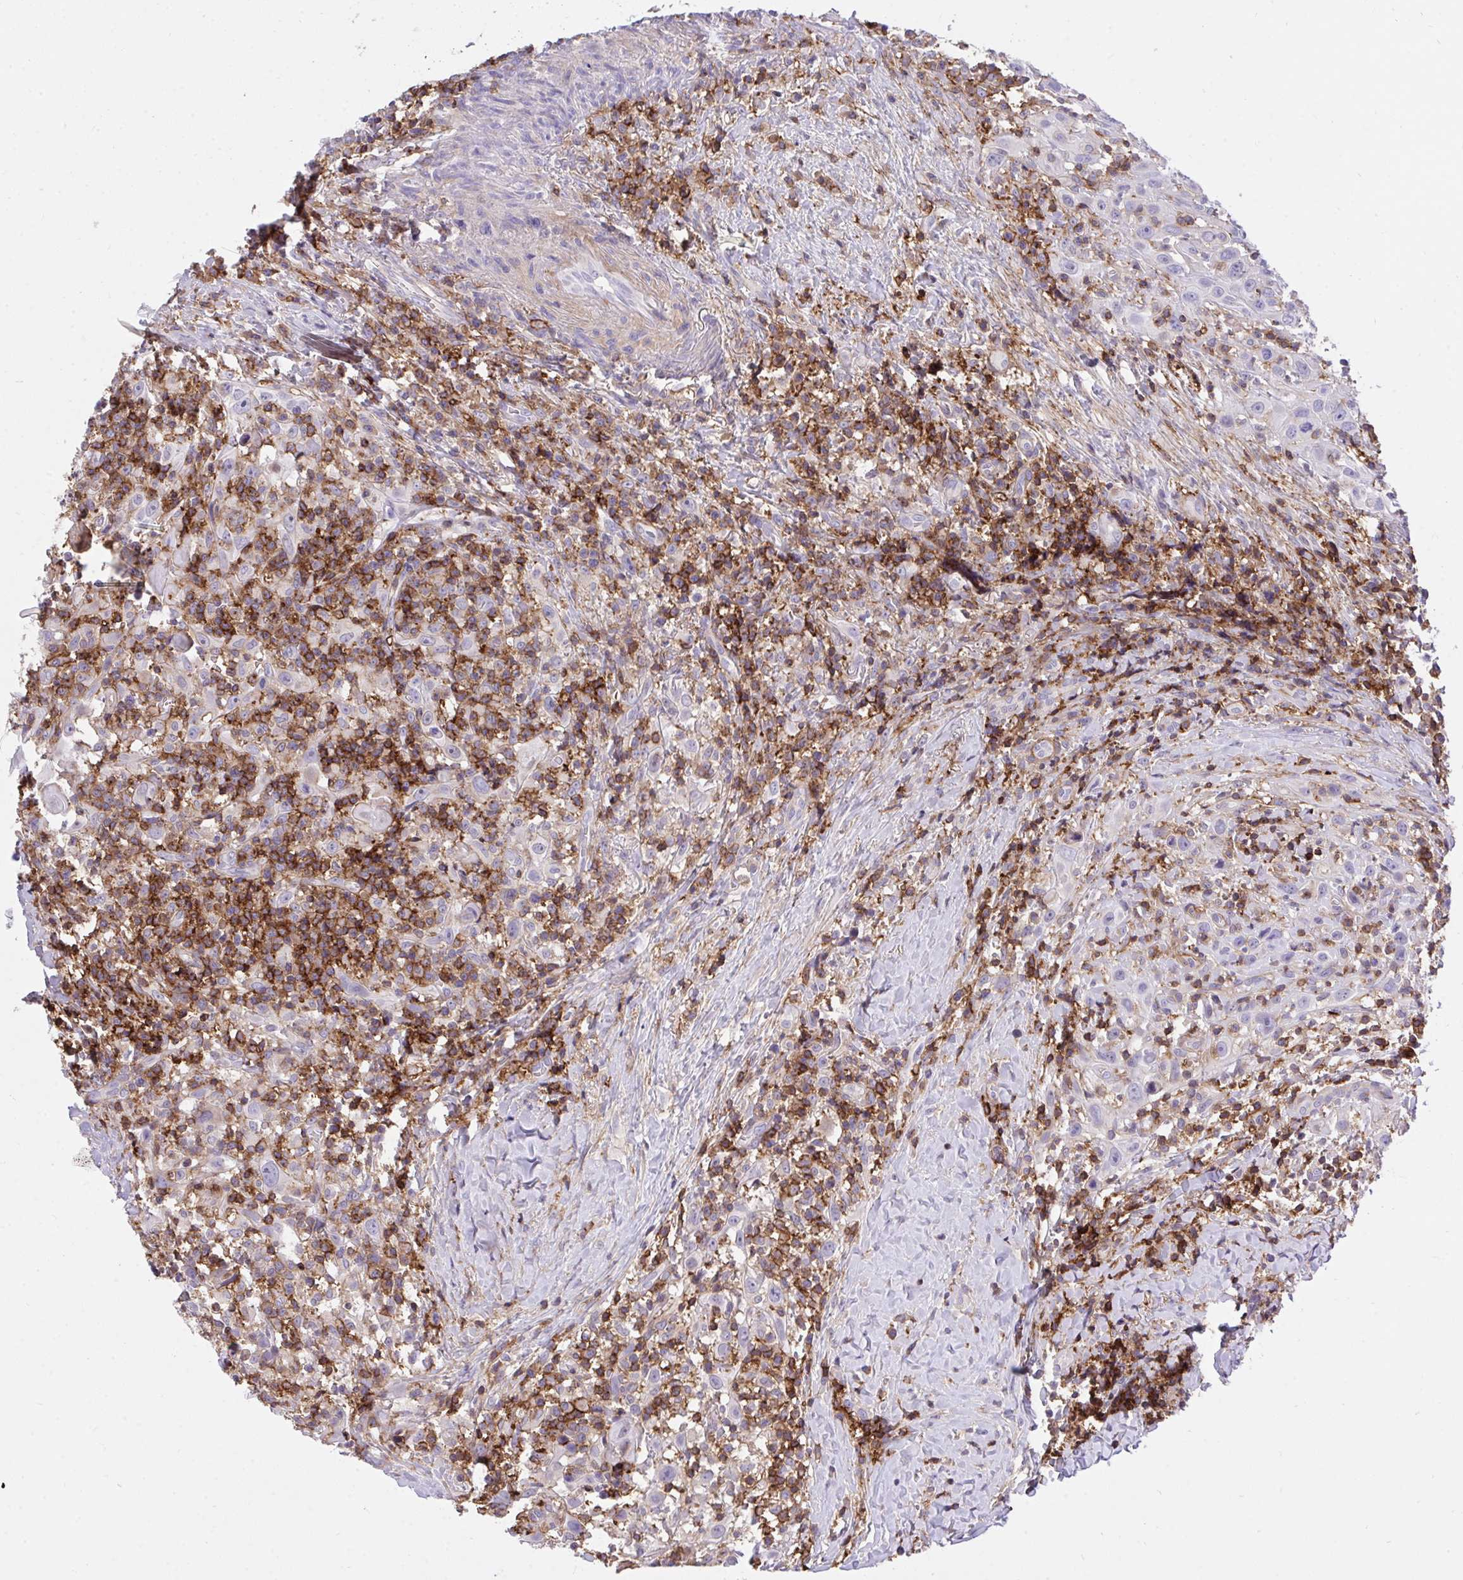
{"staining": {"intensity": "negative", "quantity": "none", "location": "none"}, "tissue": "head and neck cancer", "cell_type": "Tumor cells", "image_type": "cancer", "snomed": [{"axis": "morphology", "description": "Squamous cell carcinoma, NOS"}, {"axis": "topography", "description": "Head-Neck"}], "caption": "Histopathology image shows no protein expression in tumor cells of head and neck squamous cell carcinoma tissue.", "gene": "ERI1", "patient": {"sex": "female", "age": 95}}